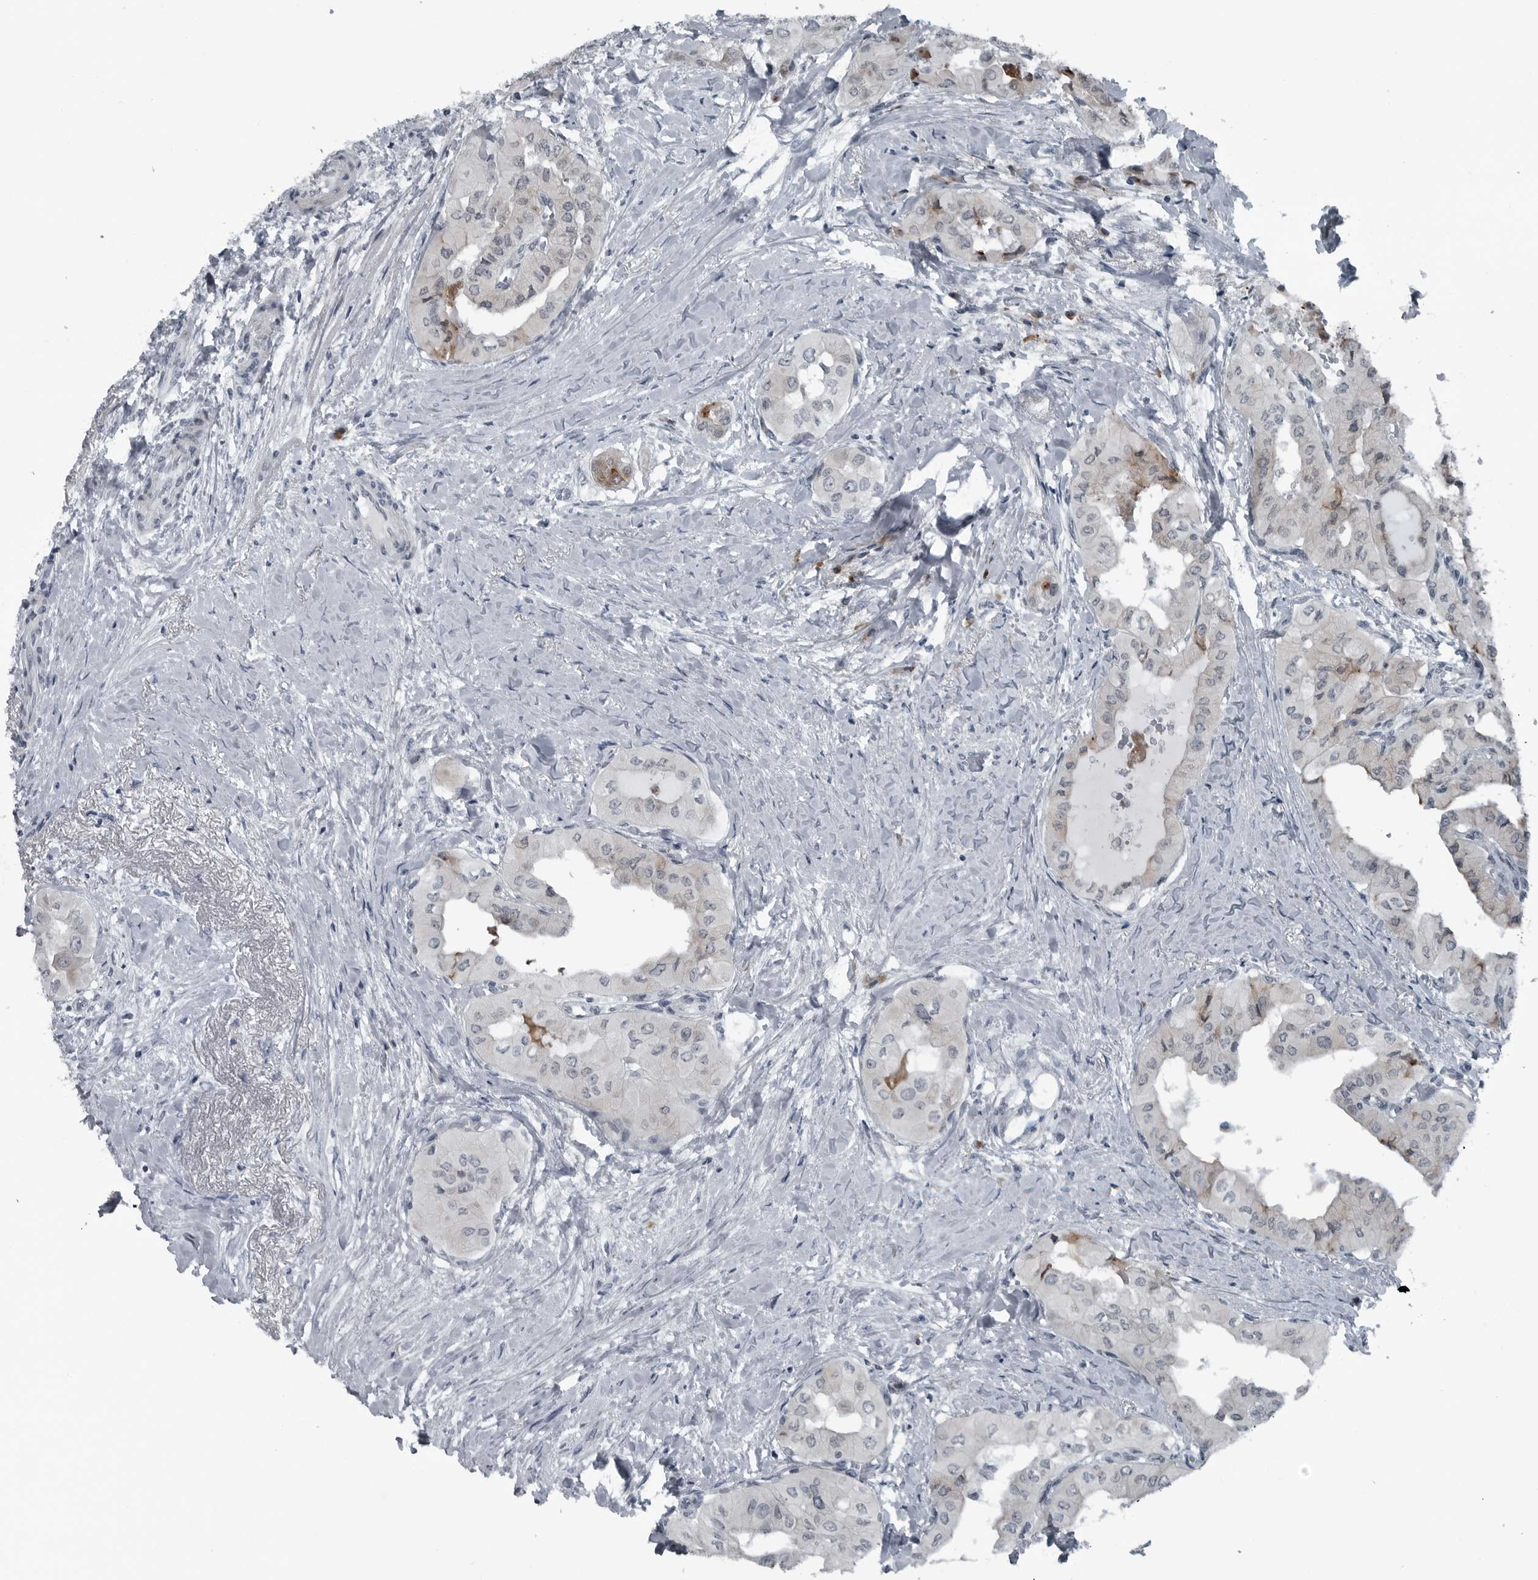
{"staining": {"intensity": "weak", "quantity": "<25%", "location": "cytoplasmic/membranous"}, "tissue": "thyroid cancer", "cell_type": "Tumor cells", "image_type": "cancer", "snomed": [{"axis": "morphology", "description": "Papillary adenocarcinoma, NOS"}, {"axis": "topography", "description": "Thyroid gland"}], "caption": "High magnification brightfield microscopy of thyroid papillary adenocarcinoma stained with DAB (brown) and counterstained with hematoxylin (blue): tumor cells show no significant staining.", "gene": "DNAAF11", "patient": {"sex": "female", "age": 59}}